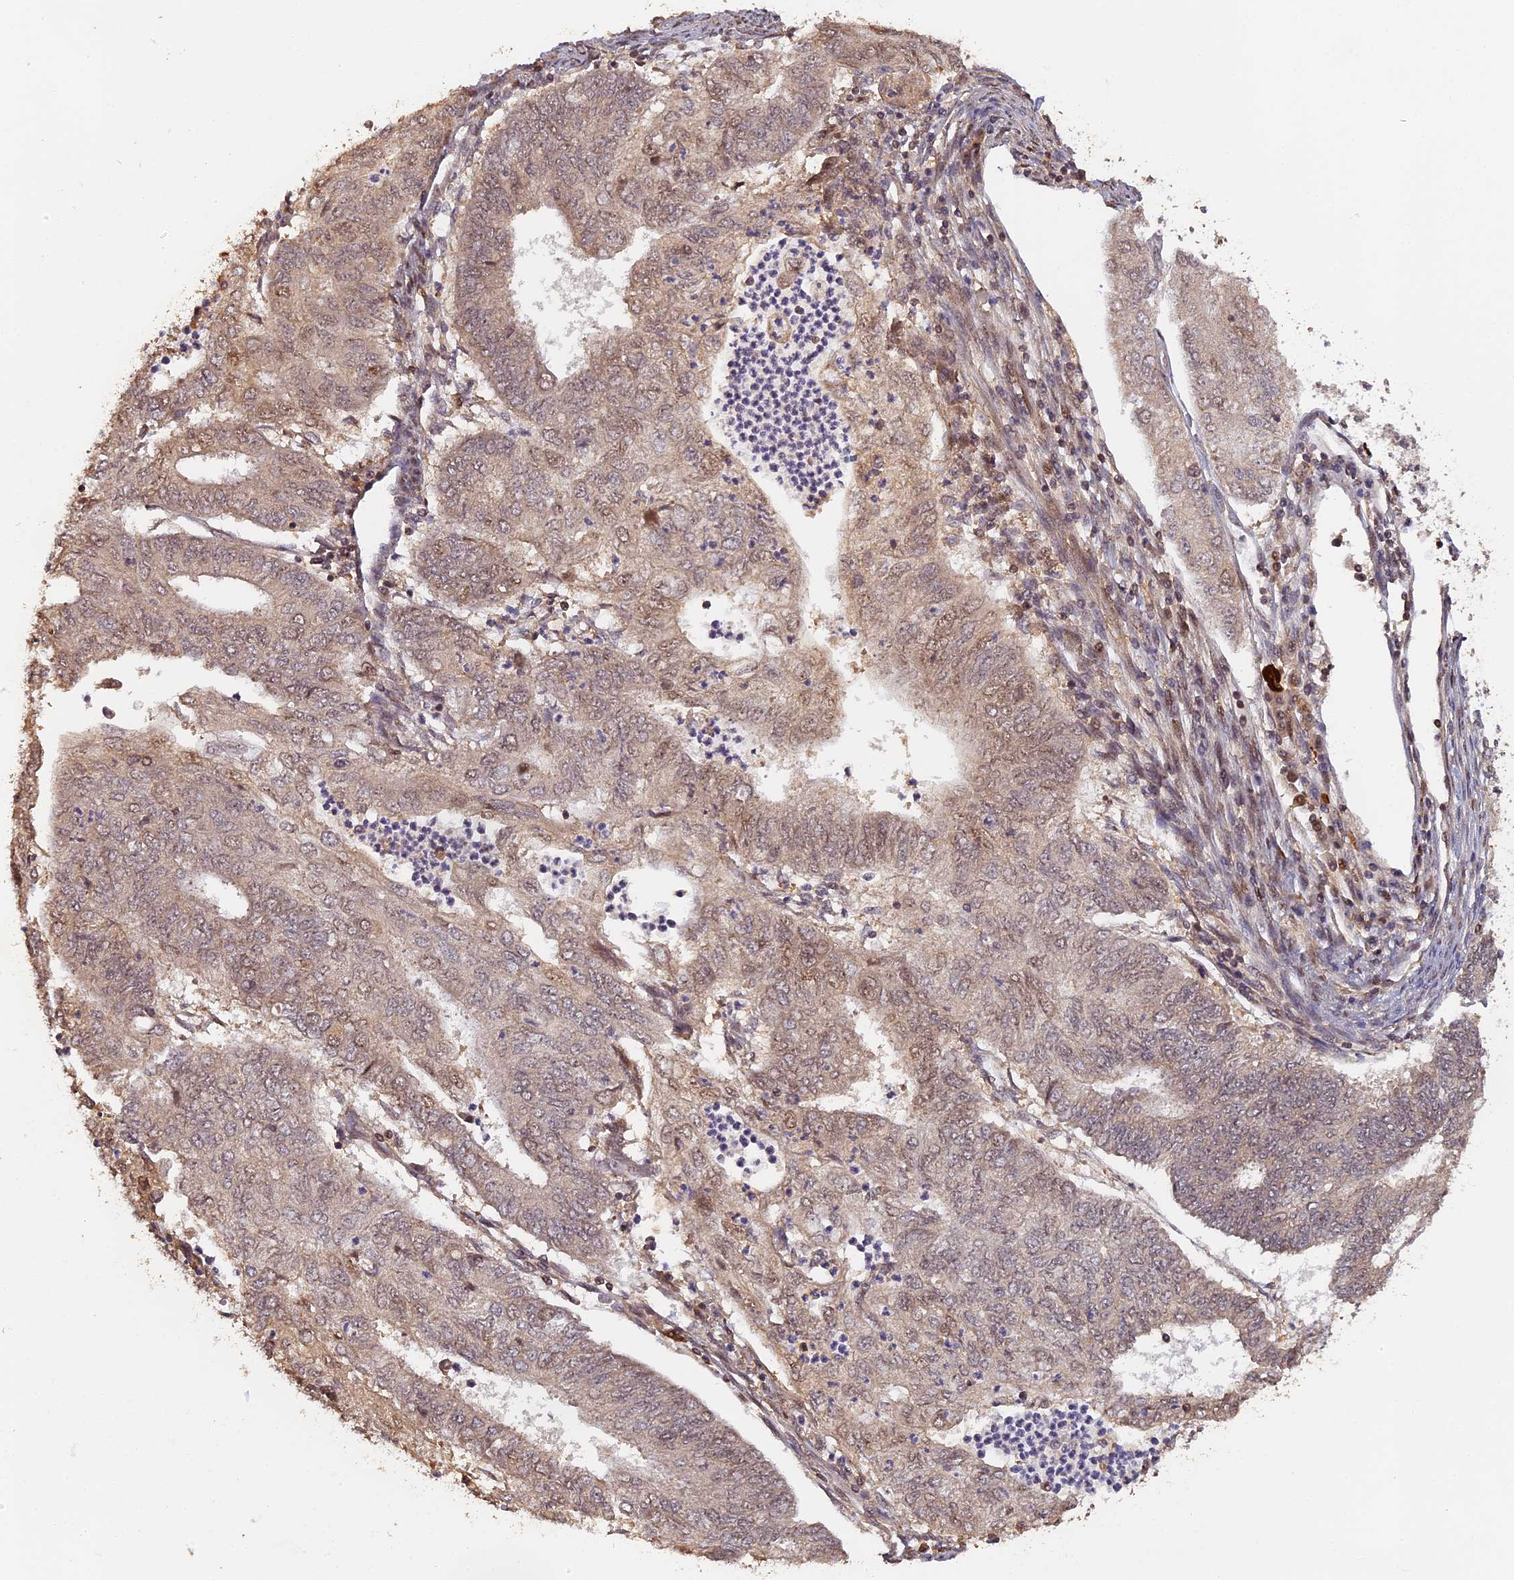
{"staining": {"intensity": "weak", "quantity": "25%-75%", "location": "cytoplasmic/membranous,nuclear"}, "tissue": "endometrial cancer", "cell_type": "Tumor cells", "image_type": "cancer", "snomed": [{"axis": "morphology", "description": "Adenocarcinoma, NOS"}, {"axis": "topography", "description": "Endometrium"}], "caption": "This is an image of IHC staining of endometrial adenocarcinoma, which shows weak expression in the cytoplasmic/membranous and nuclear of tumor cells.", "gene": "MYBL2", "patient": {"sex": "female", "age": 68}}